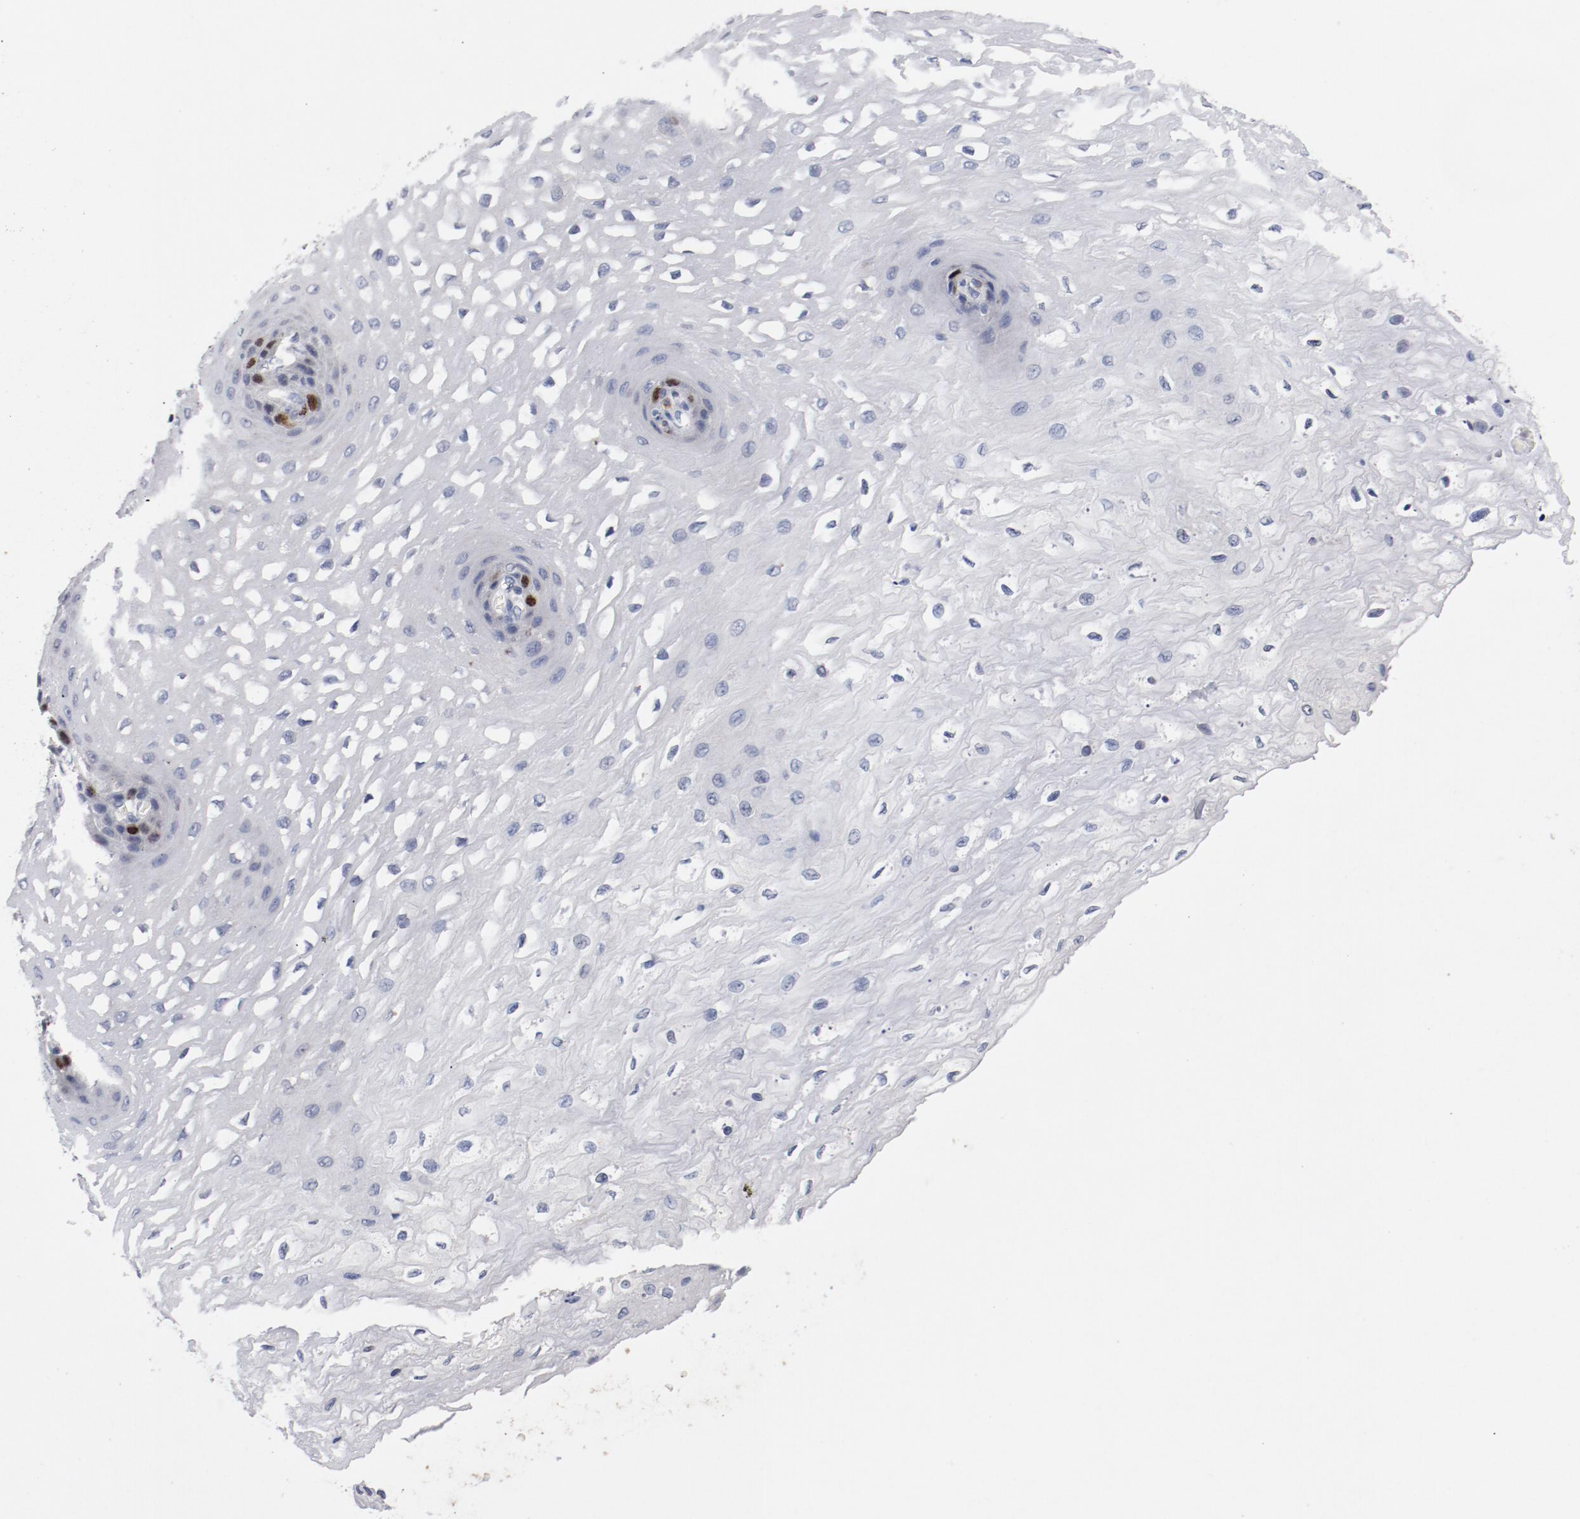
{"staining": {"intensity": "strong", "quantity": "<25%", "location": "nuclear"}, "tissue": "esophagus", "cell_type": "Squamous epithelial cells", "image_type": "normal", "snomed": [{"axis": "morphology", "description": "Normal tissue, NOS"}, {"axis": "topography", "description": "Esophagus"}], "caption": "Immunohistochemistry (IHC) (DAB) staining of normal human esophagus displays strong nuclear protein expression in about <25% of squamous epithelial cells.", "gene": "BIRC5", "patient": {"sex": "female", "age": 72}}